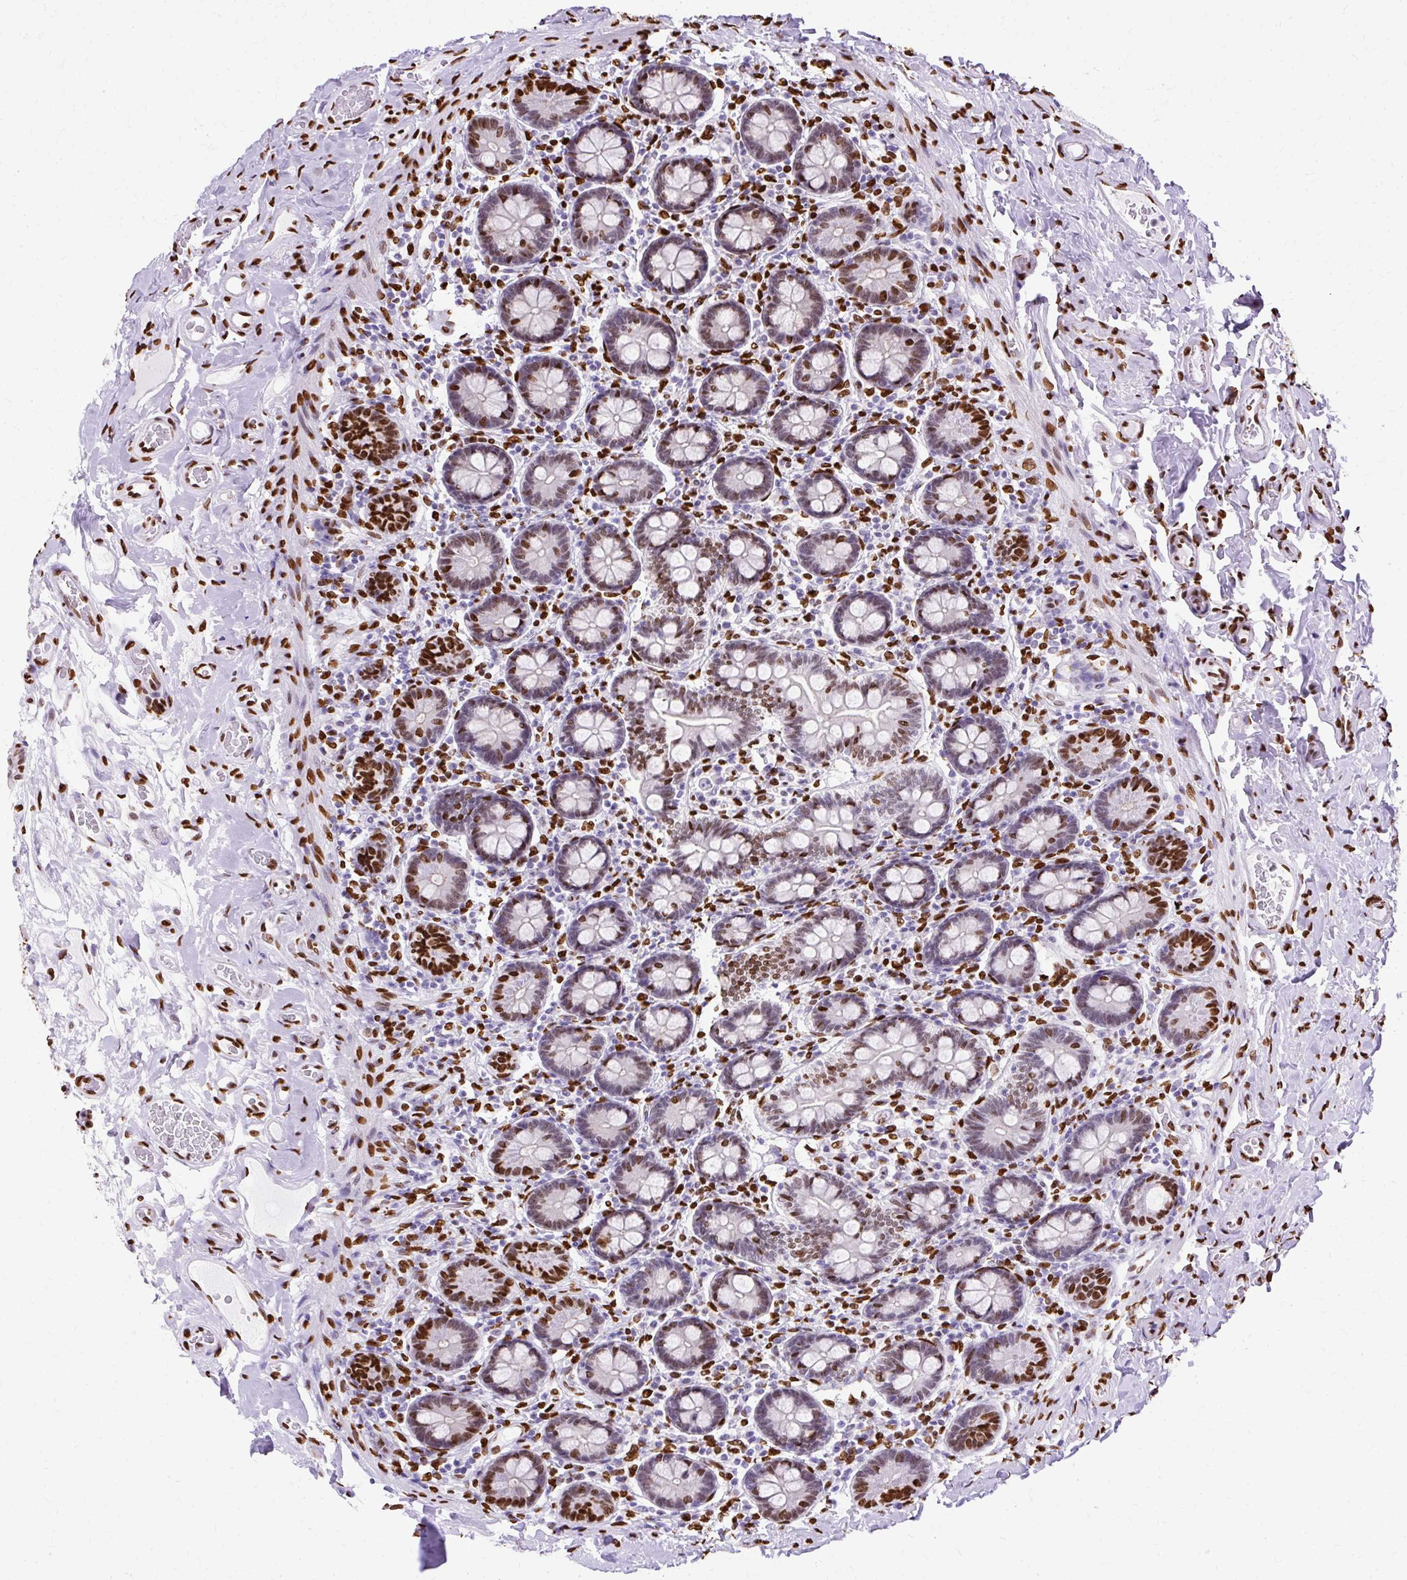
{"staining": {"intensity": "strong", "quantity": "25%-75%", "location": "nuclear"}, "tissue": "small intestine", "cell_type": "Glandular cells", "image_type": "normal", "snomed": [{"axis": "morphology", "description": "Normal tissue, NOS"}, {"axis": "topography", "description": "Small intestine"}], "caption": "The micrograph exhibits a brown stain indicating the presence of a protein in the nuclear of glandular cells in small intestine.", "gene": "TMEM184C", "patient": {"sex": "female", "age": 64}}